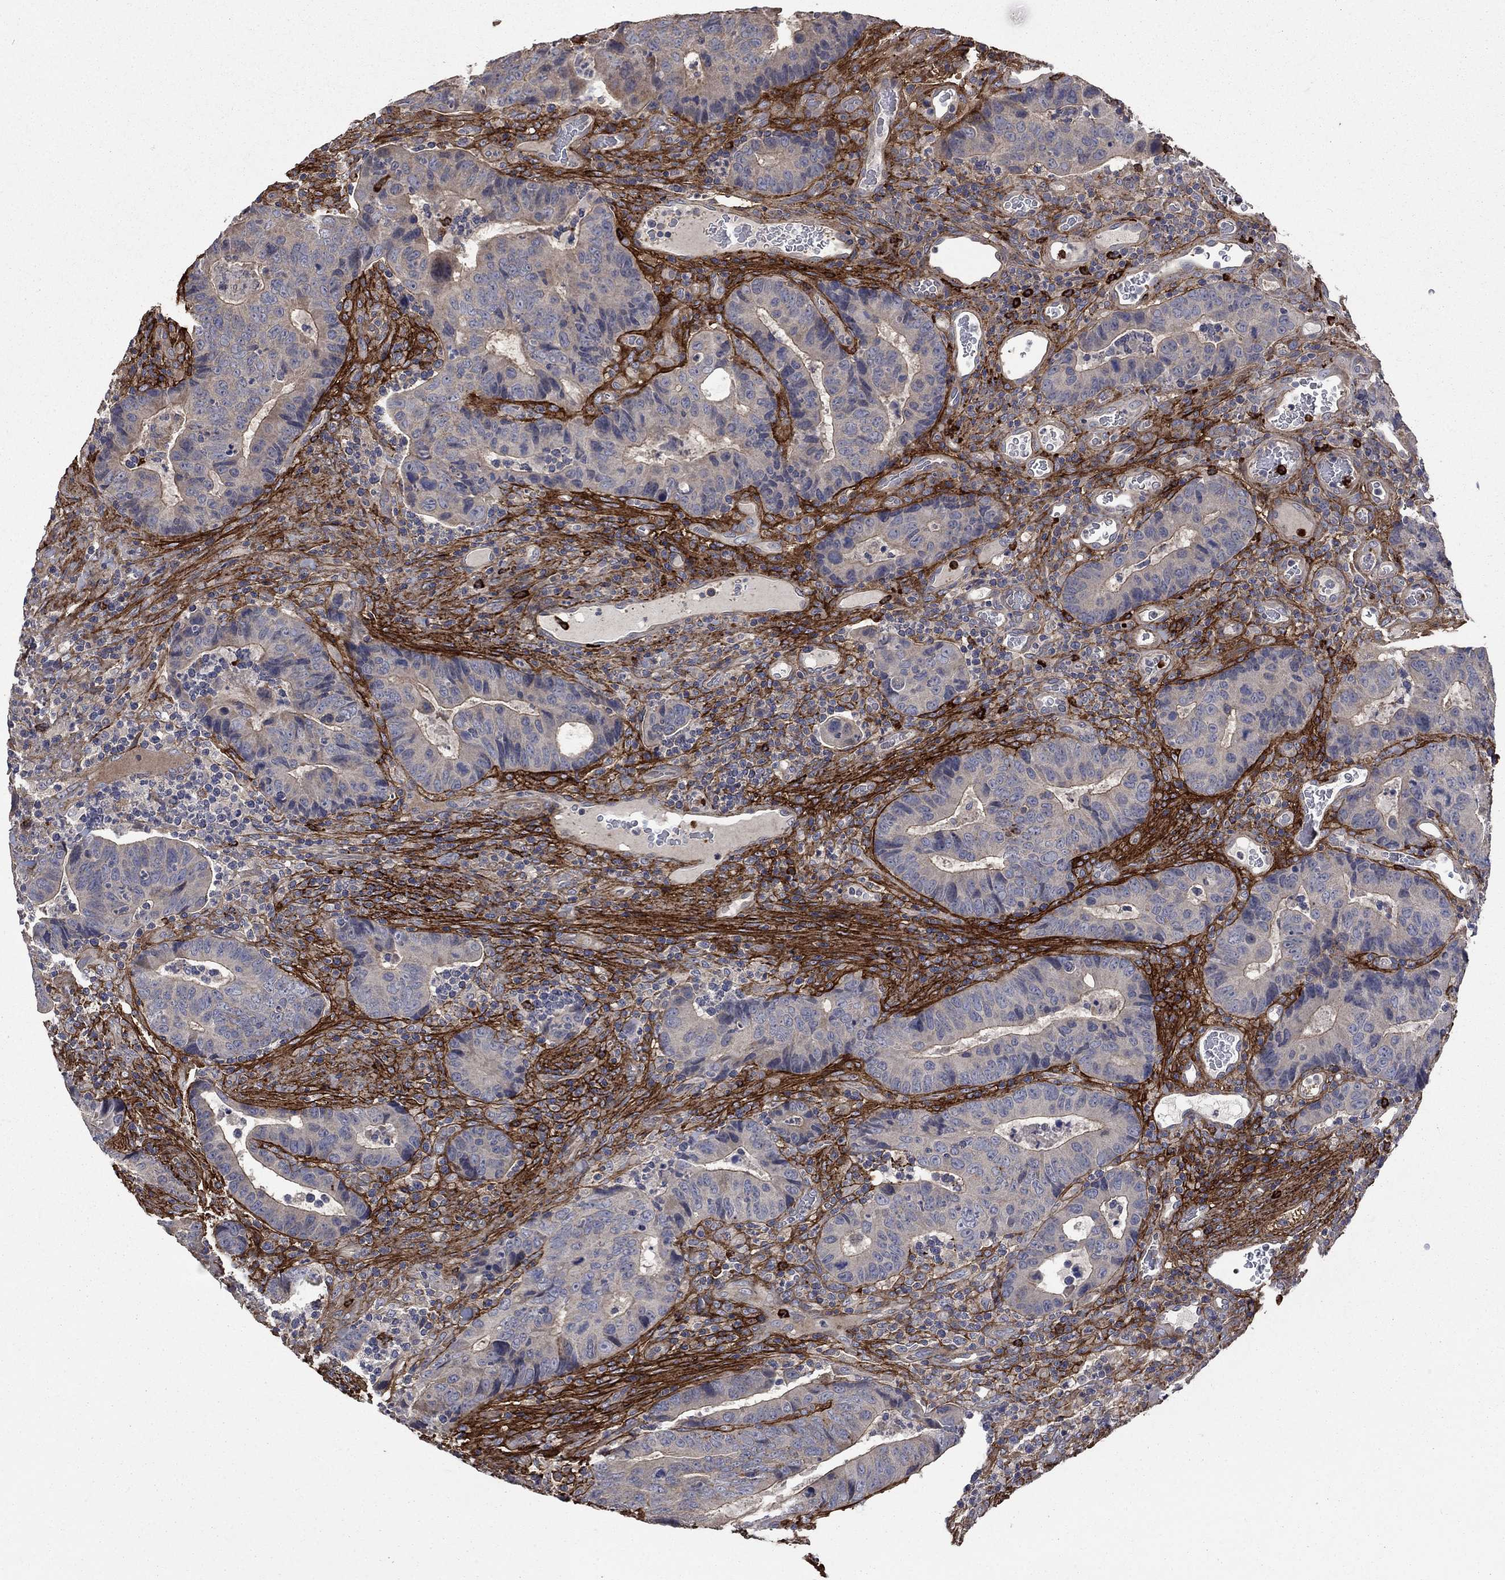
{"staining": {"intensity": "negative", "quantity": "none", "location": "none"}, "tissue": "colorectal cancer", "cell_type": "Tumor cells", "image_type": "cancer", "snomed": [{"axis": "morphology", "description": "Adenocarcinoma, NOS"}, {"axis": "topography", "description": "Colon"}], "caption": "The photomicrograph shows no significant expression in tumor cells of colorectal cancer (adenocarcinoma). The staining was performed using DAB (3,3'-diaminobenzidine) to visualize the protein expression in brown, while the nuclei were stained in blue with hematoxylin (Magnification: 20x).", "gene": "VCAN", "patient": {"sex": "female", "age": 56}}